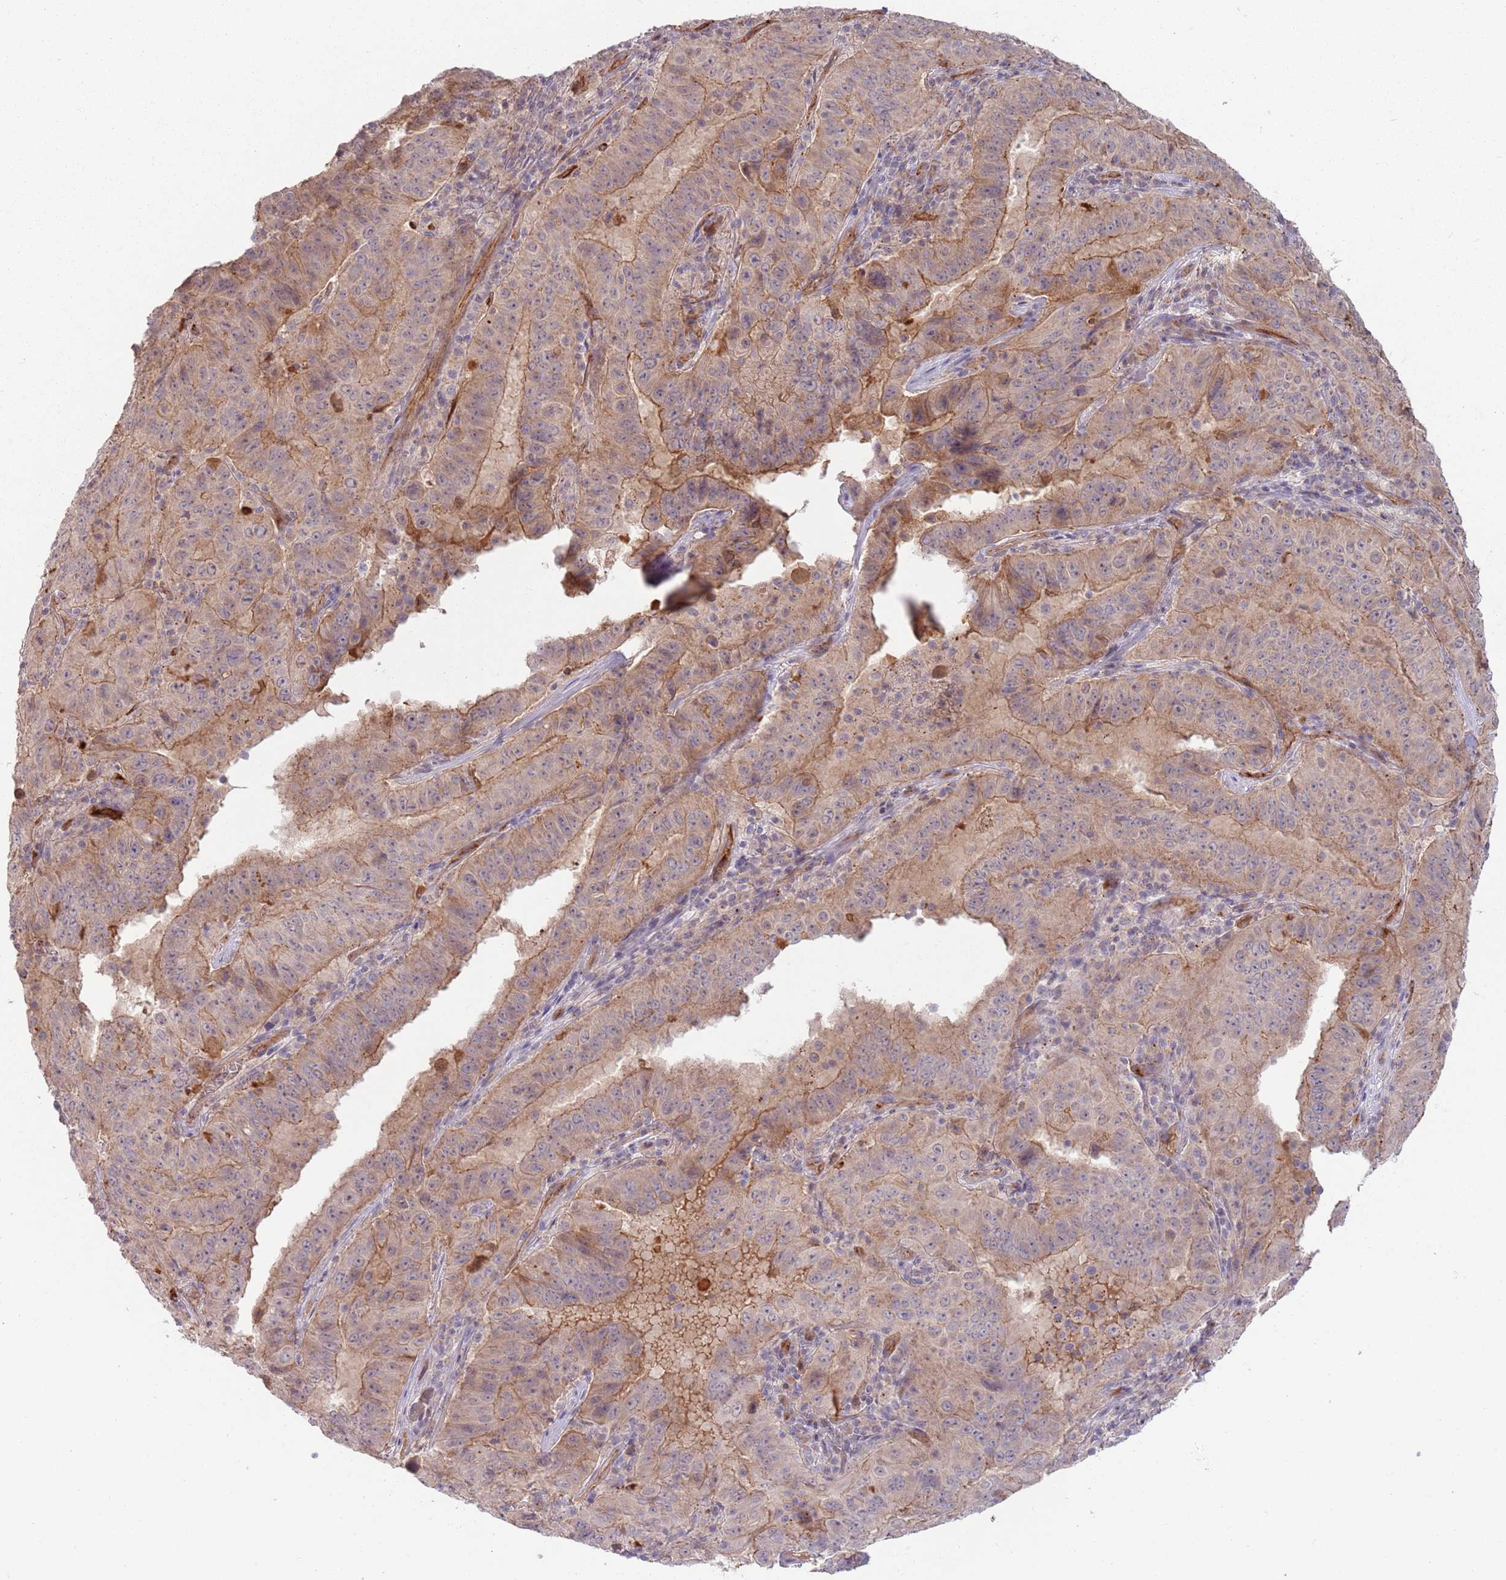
{"staining": {"intensity": "moderate", "quantity": "25%-75%", "location": "cytoplasmic/membranous"}, "tissue": "pancreatic cancer", "cell_type": "Tumor cells", "image_type": "cancer", "snomed": [{"axis": "morphology", "description": "Adenocarcinoma, NOS"}, {"axis": "topography", "description": "Pancreas"}], "caption": "A micrograph of human pancreatic adenocarcinoma stained for a protein reveals moderate cytoplasmic/membranous brown staining in tumor cells. The staining is performed using DAB brown chromogen to label protein expression. The nuclei are counter-stained blue using hematoxylin.", "gene": "SAV1", "patient": {"sex": "male", "age": 63}}